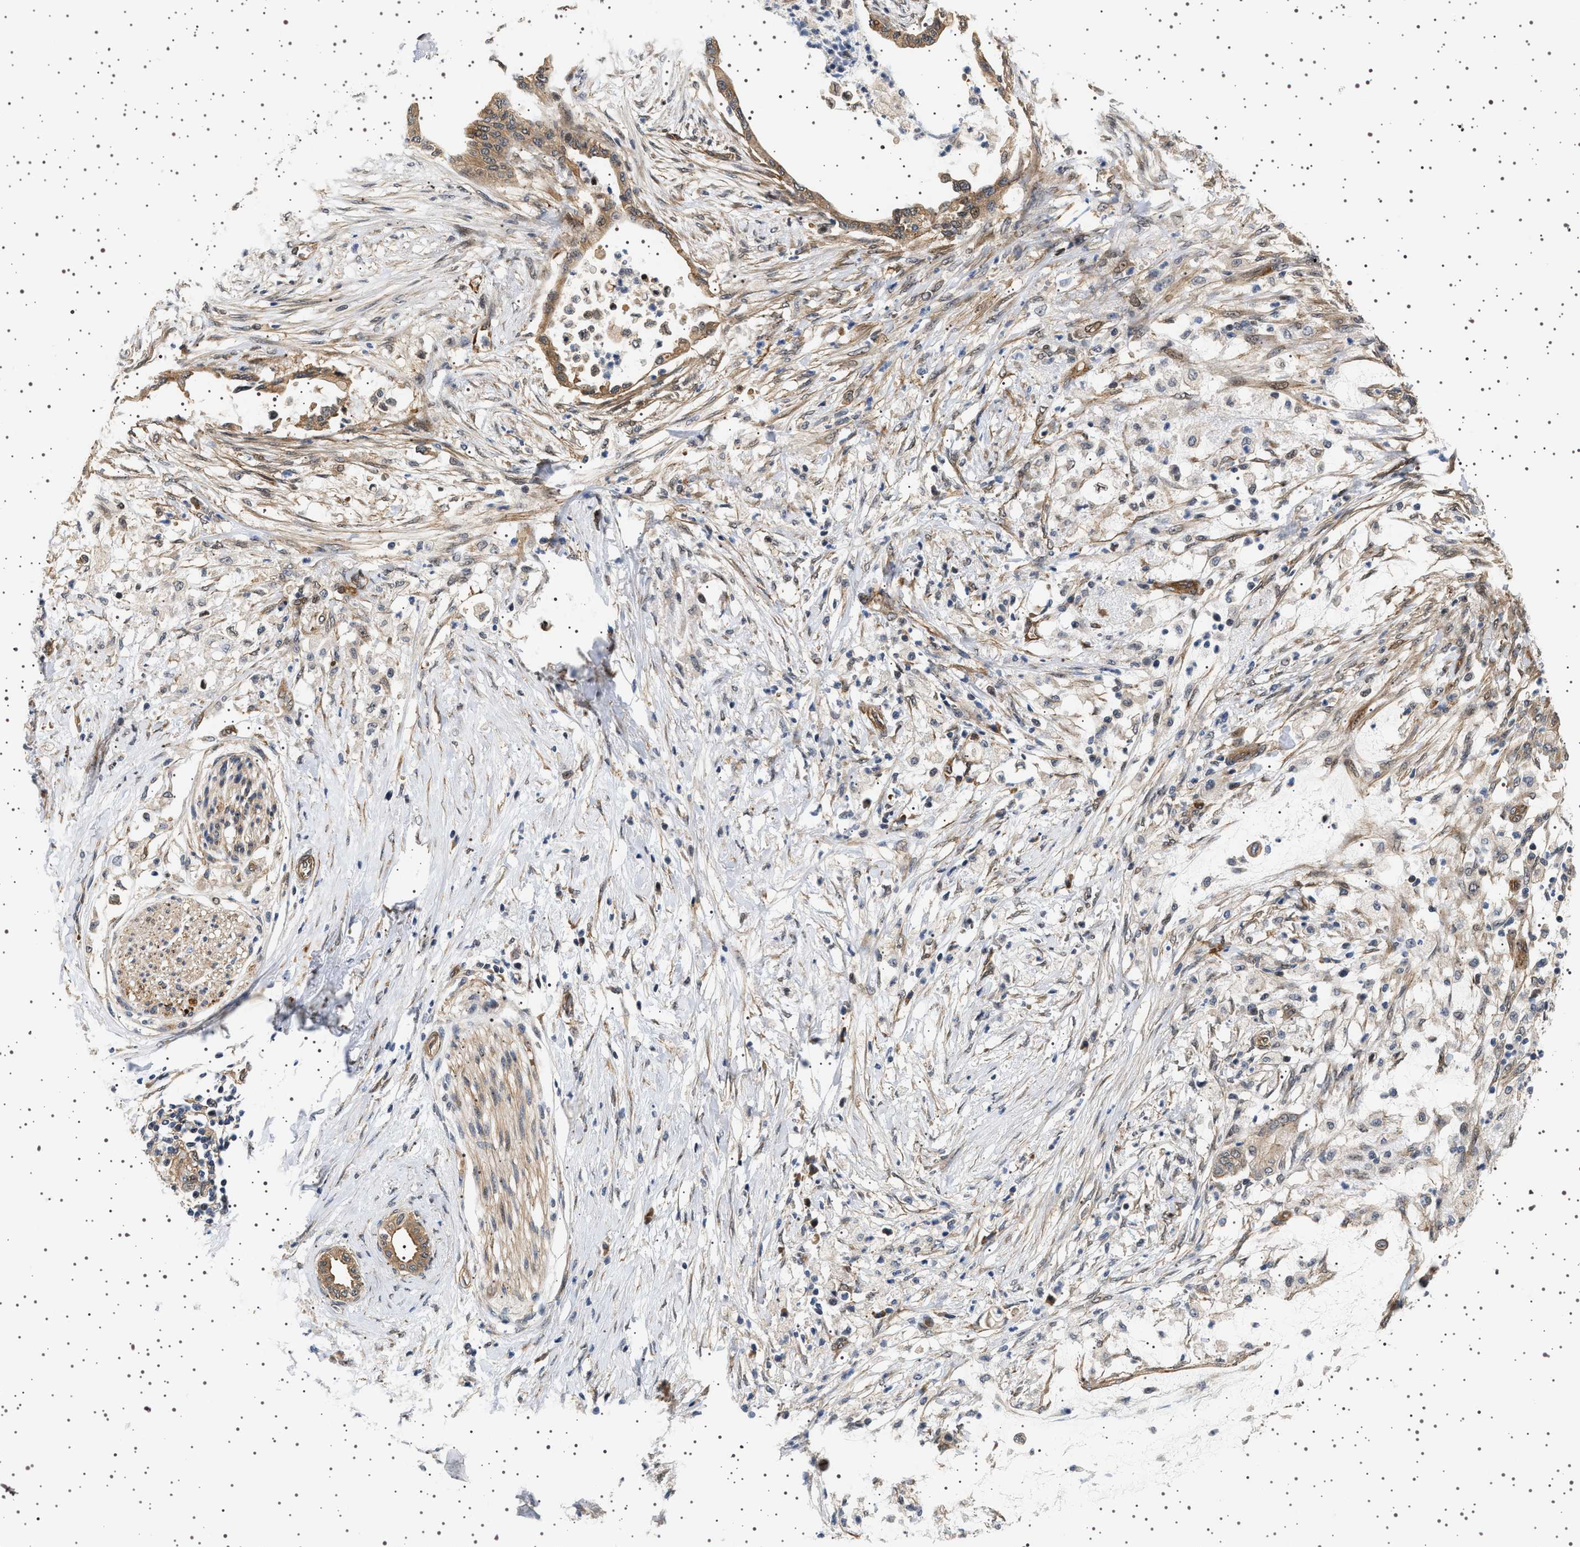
{"staining": {"intensity": "moderate", "quantity": ">75%", "location": "cytoplasmic/membranous"}, "tissue": "pancreatic cancer", "cell_type": "Tumor cells", "image_type": "cancer", "snomed": [{"axis": "morphology", "description": "Normal tissue, NOS"}, {"axis": "morphology", "description": "Adenocarcinoma, NOS"}, {"axis": "topography", "description": "Pancreas"}, {"axis": "topography", "description": "Duodenum"}], "caption": "Immunohistochemistry (IHC) histopathology image of neoplastic tissue: human adenocarcinoma (pancreatic) stained using immunohistochemistry exhibits medium levels of moderate protein expression localized specifically in the cytoplasmic/membranous of tumor cells, appearing as a cytoplasmic/membranous brown color.", "gene": "BAG3", "patient": {"sex": "female", "age": 60}}